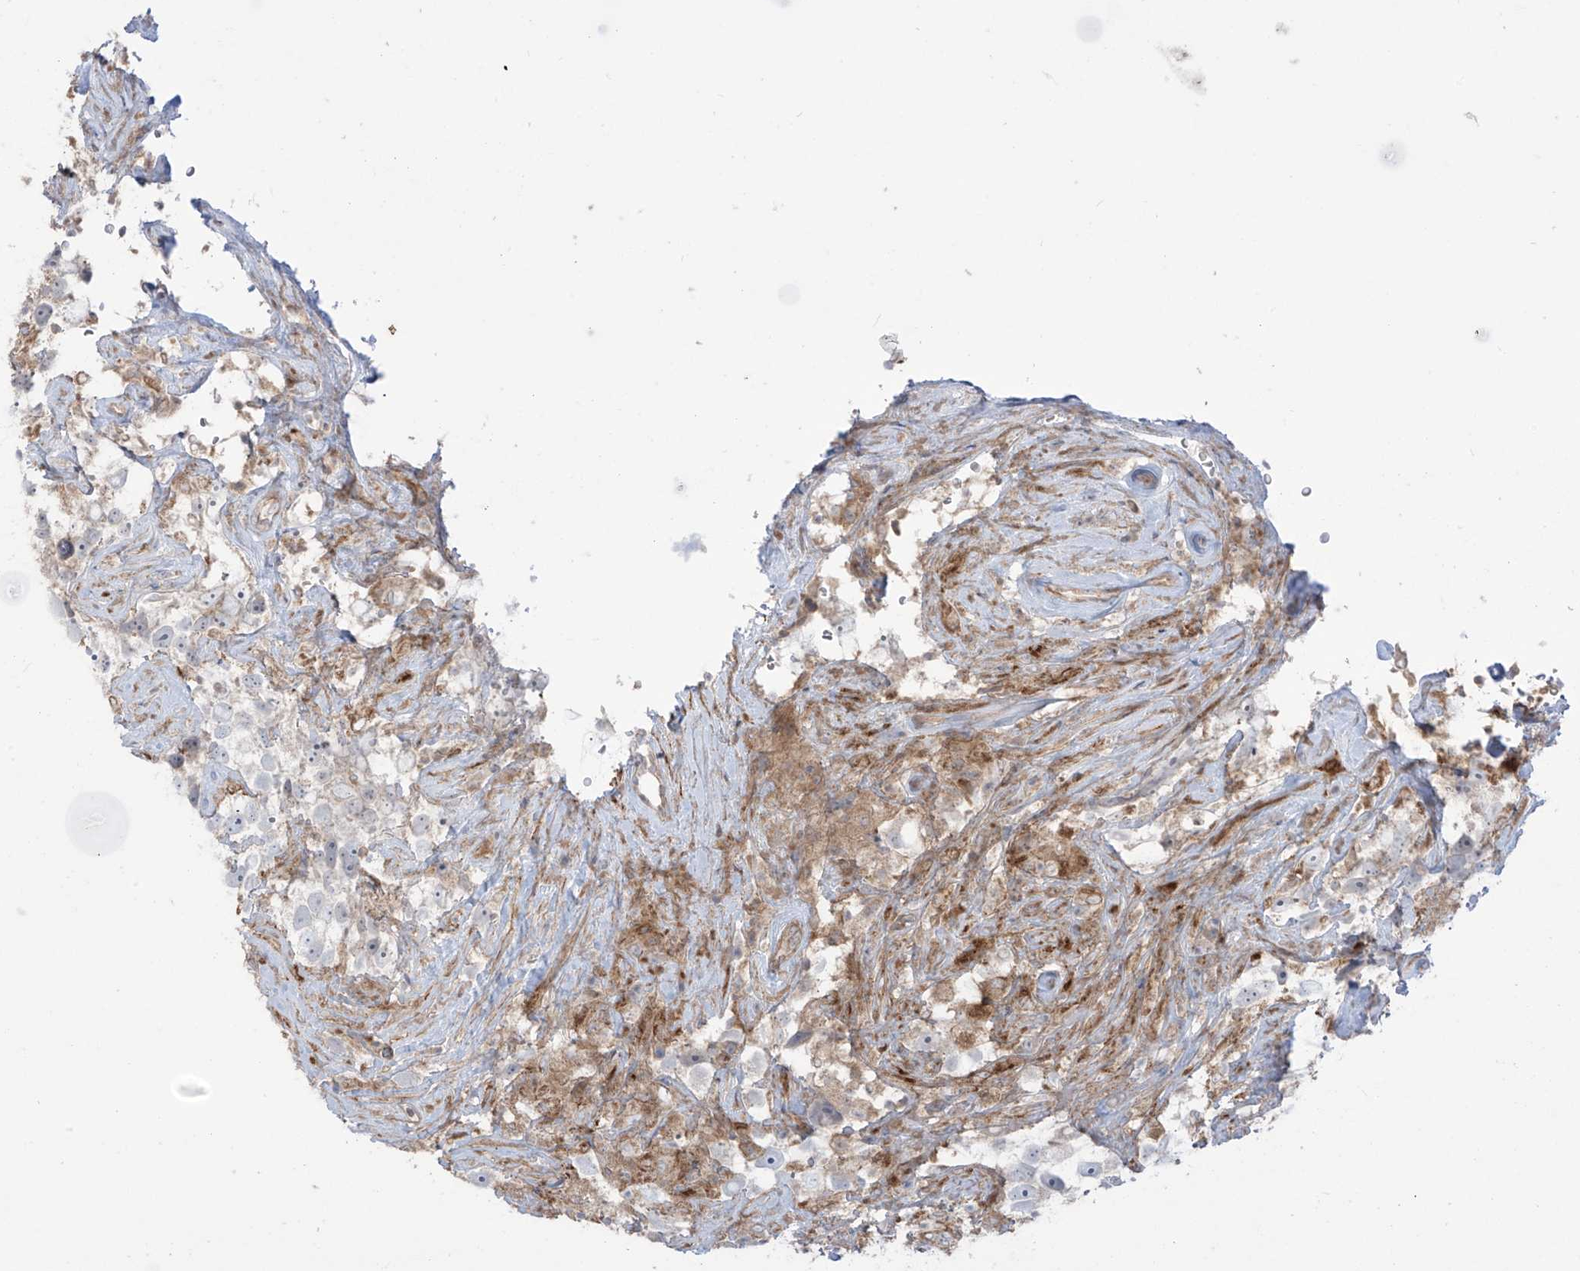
{"staining": {"intensity": "negative", "quantity": "none", "location": "none"}, "tissue": "testis cancer", "cell_type": "Tumor cells", "image_type": "cancer", "snomed": [{"axis": "morphology", "description": "Seminoma, NOS"}, {"axis": "topography", "description": "Testis"}], "caption": "This histopathology image is of testis cancer (seminoma) stained with immunohistochemistry (IHC) to label a protein in brown with the nuclei are counter-stained blue. There is no staining in tumor cells. (Immunohistochemistry (ihc), brightfield microscopy, high magnification).", "gene": "TRMU", "patient": {"sex": "male", "age": 49}}